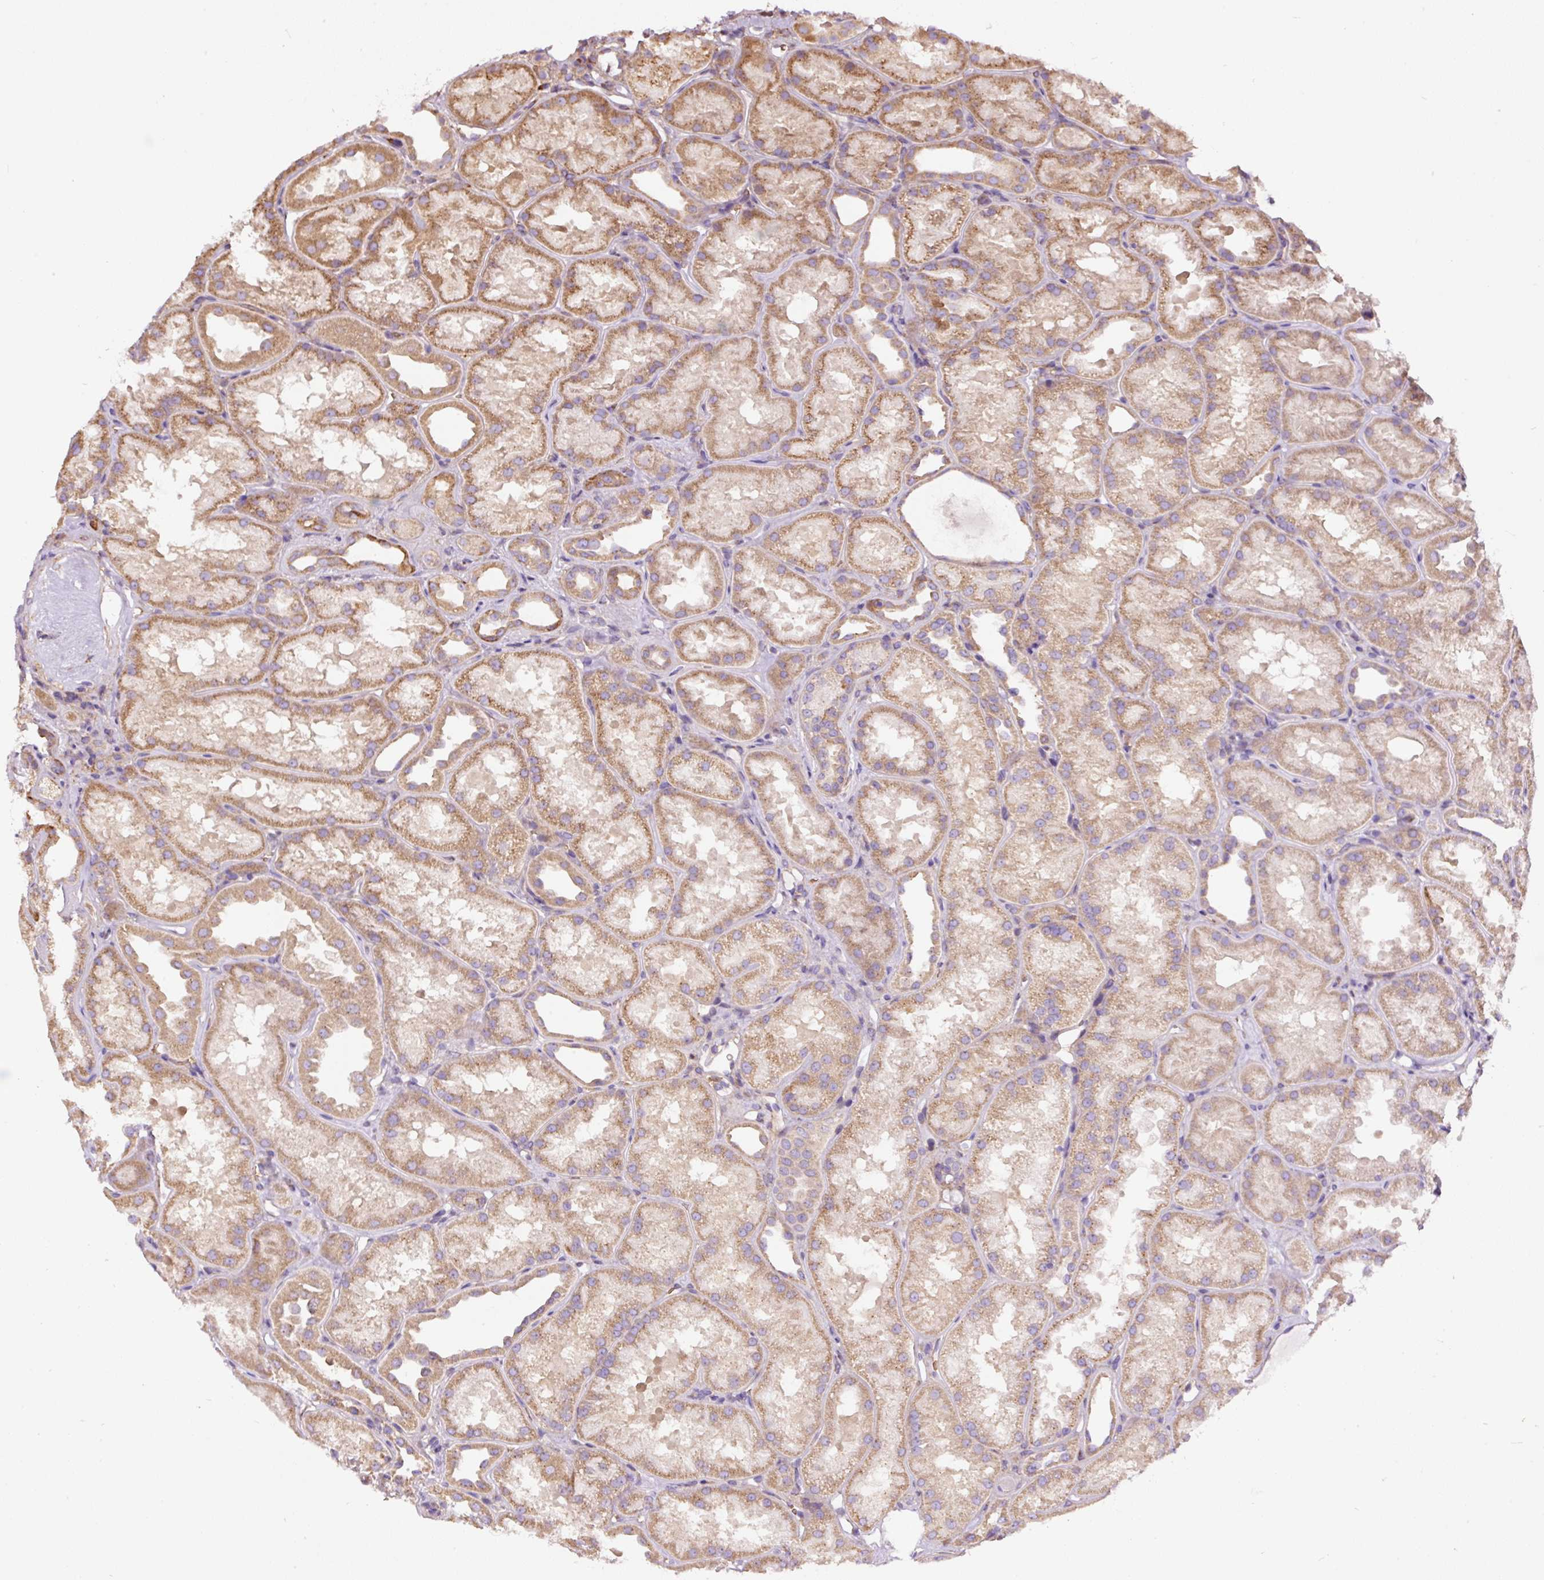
{"staining": {"intensity": "moderate", "quantity": "<25%", "location": "cytoplasmic/membranous"}, "tissue": "kidney", "cell_type": "Cells in glomeruli", "image_type": "normal", "snomed": [{"axis": "morphology", "description": "Normal tissue, NOS"}, {"axis": "topography", "description": "Kidney"}], "caption": "High-magnification brightfield microscopy of unremarkable kidney stained with DAB (3,3'-diaminobenzidine) (brown) and counterstained with hematoxylin (blue). cells in glomeruli exhibit moderate cytoplasmic/membranous staining is present in approximately<25% of cells.", "gene": "PRRC2A", "patient": {"sex": "male", "age": 61}}